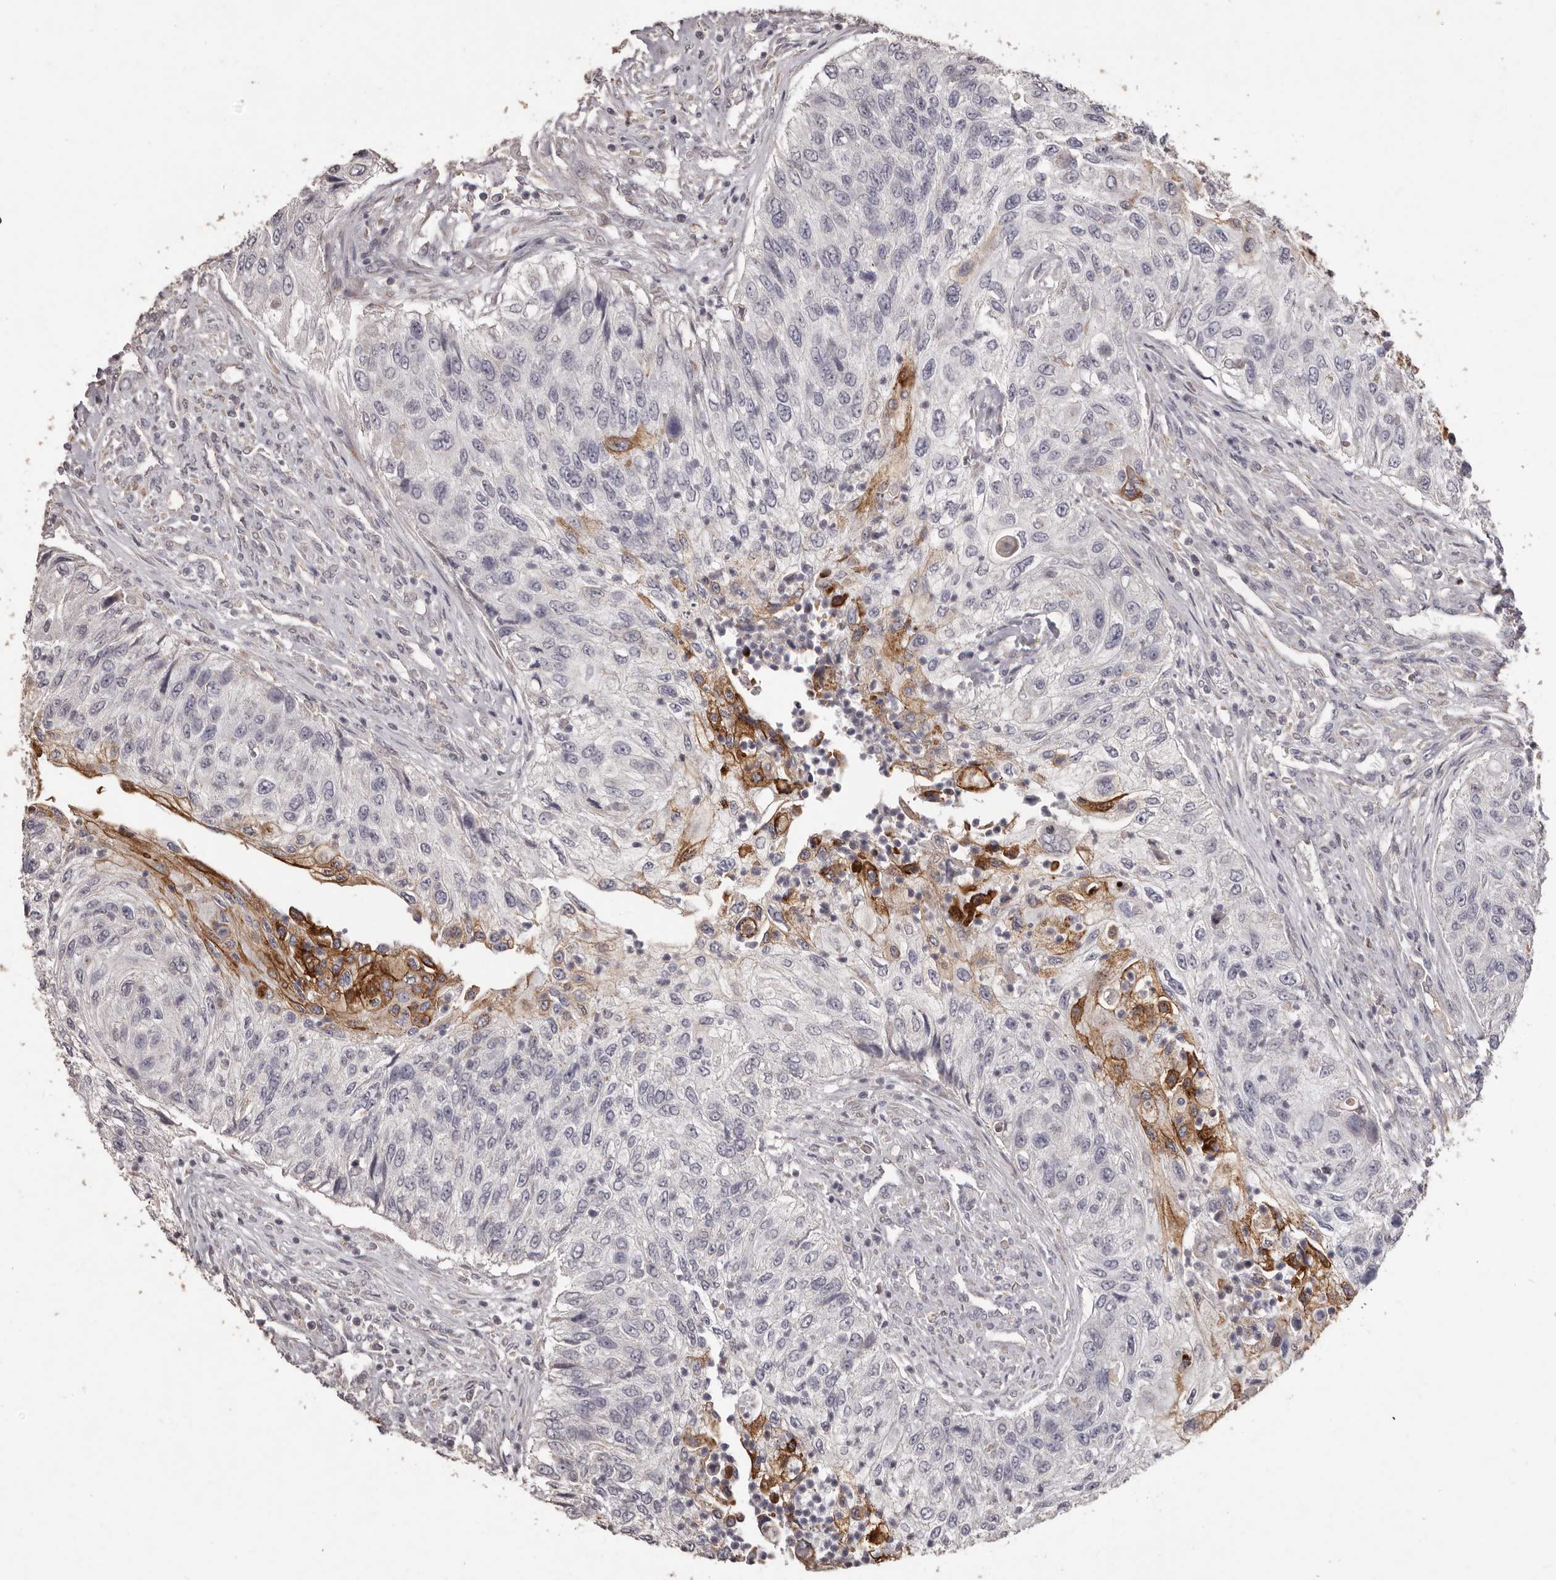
{"staining": {"intensity": "moderate", "quantity": "<25%", "location": "cytoplasmic/membranous"}, "tissue": "urothelial cancer", "cell_type": "Tumor cells", "image_type": "cancer", "snomed": [{"axis": "morphology", "description": "Urothelial carcinoma, High grade"}, {"axis": "topography", "description": "Urinary bladder"}], "caption": "Protein expression analysis of human urothelial cancer reveals moderate cytoplasmic/membranous staining in about <25% of tumor cells.", "gene": "PRSS27", "patient": {"sex": "female", "age": 60}}